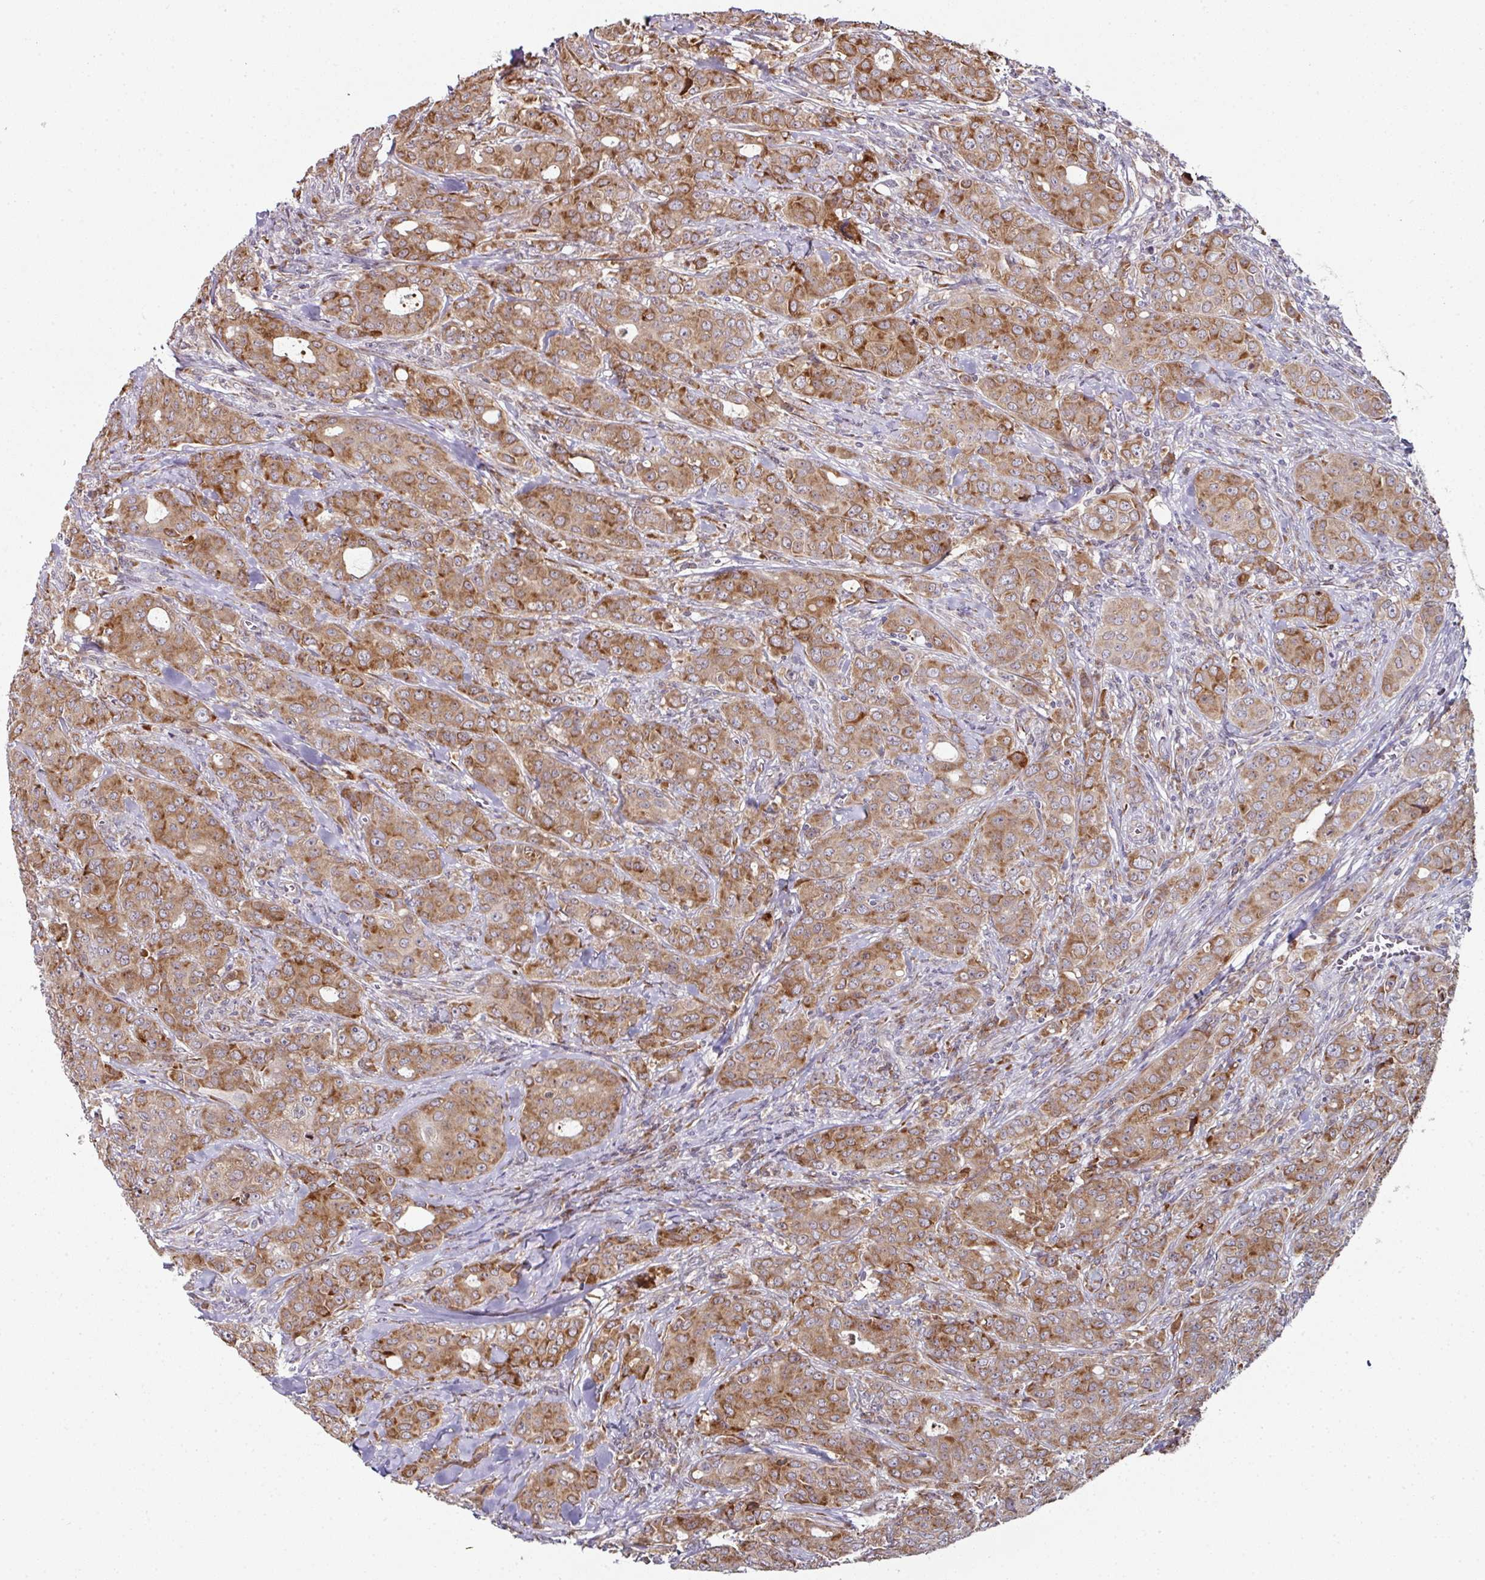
{"staining": {"intensity": "moderate", "quantity": ">75%", "location": "cytoplasmic/membranous"}, "tissue": "breast cancer", "cell_type": "Tumor cells", "image_type": "cancer", "snomed": [{"axis": "morphology", "description": "Duct carcinoma"}, {"axis": "topography", "description": "Breast"}], "caption": "Immunohistochemical staining of human breast invasive ductal carcinoma reveals moderate cytoplasmic/membranous protein positivity in approximately >75% of tumor cells. (DAB (3,3'-diaminobenzidine) IHC, brown staining for protein, blue staining for nuclei).", "gene": "APOLD1", "patient": {"sex": "female", "age": 43}}